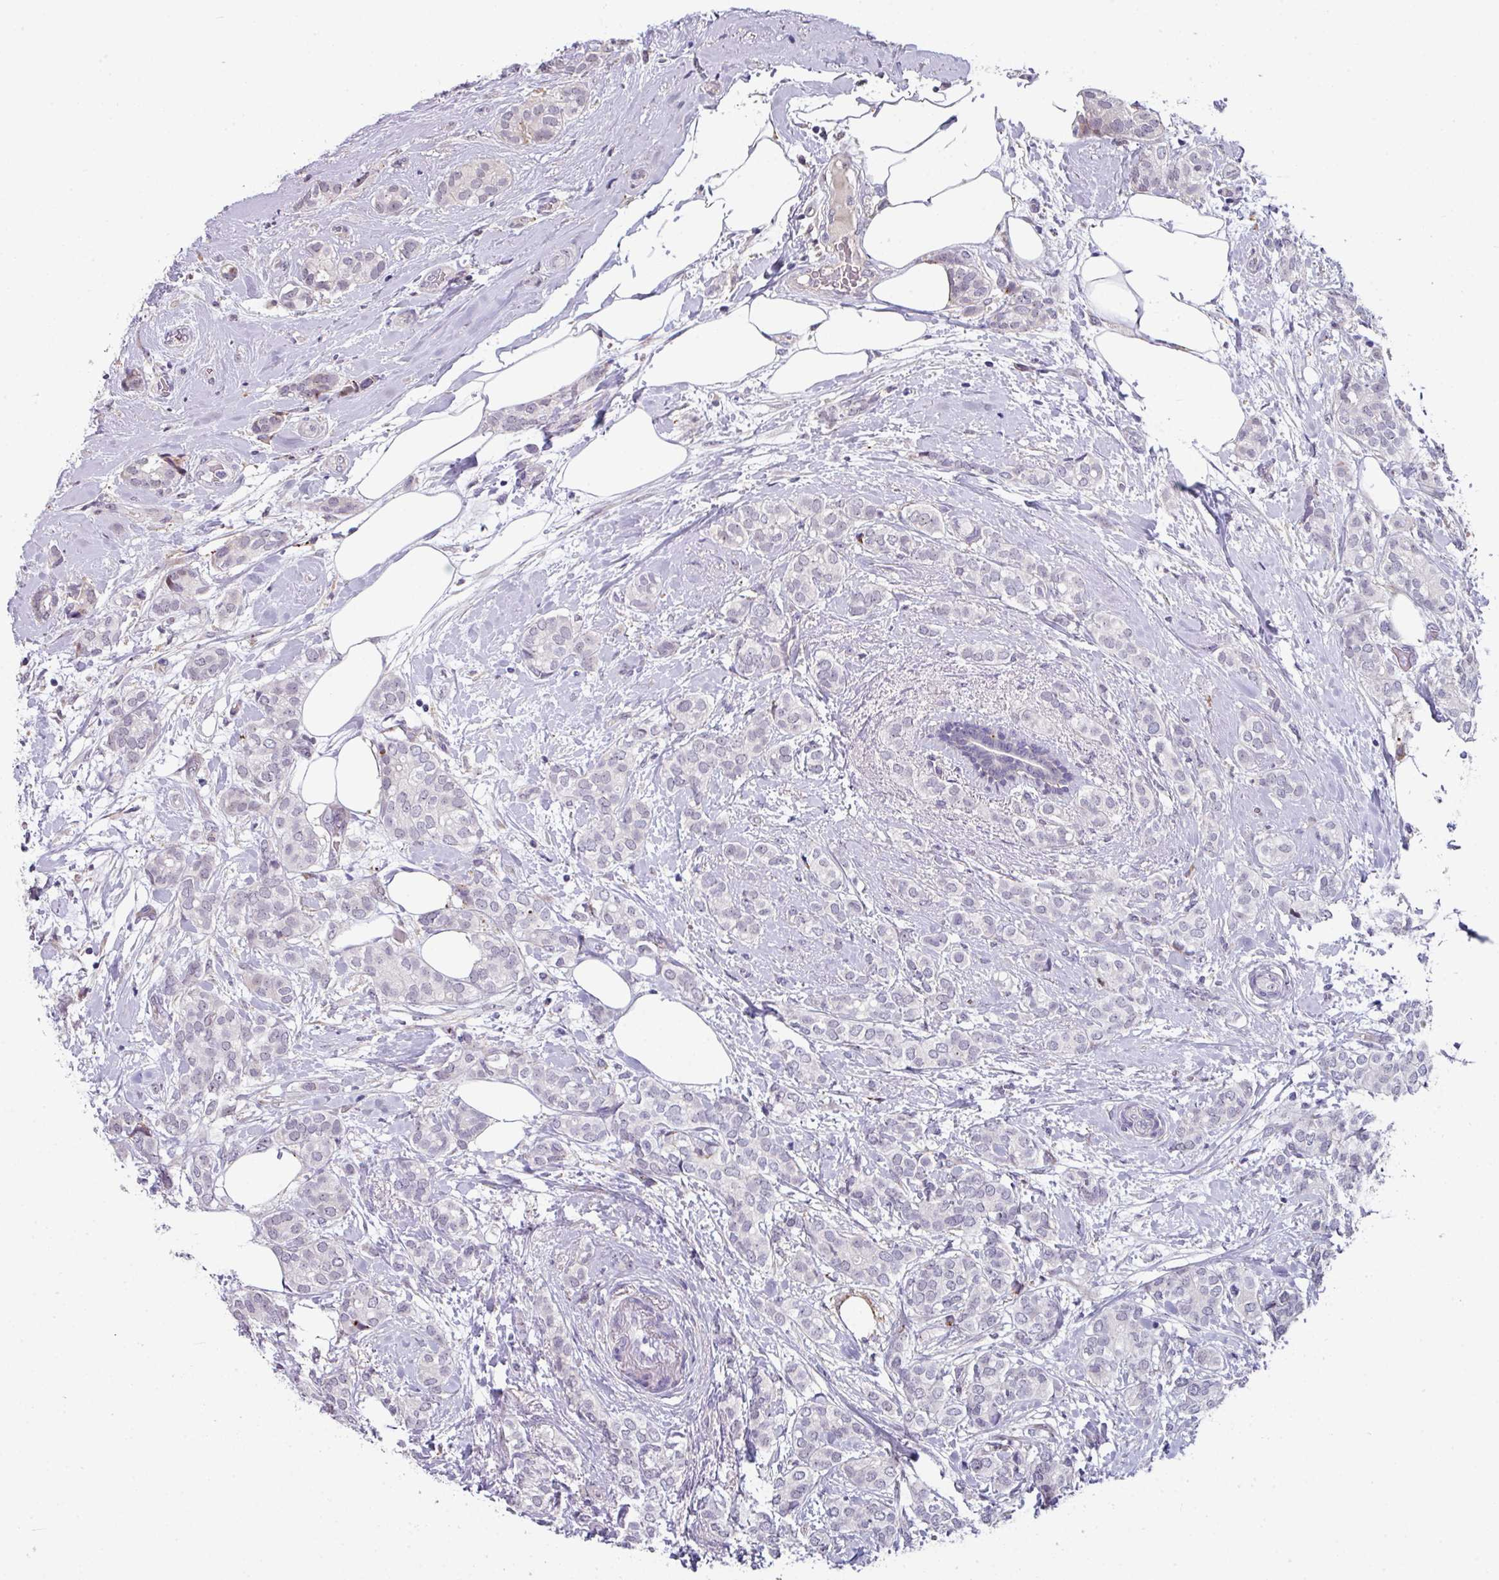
{"staining": {"intensity": "negative", "quantity": "none", "location": "none"}, "tissue": "breast cancer", "cell_type": "Tumor cells", "image_type": "cancer", "snomed": [{"axis": "morphology", "description": "Duct carcinoma"}, {"axis": "topography", "description": "Breast"}], "caption": "Tumor cells are negative for protein expression in human breast cancer.", "gene": "BMS1", "patient": {"sex": "female", "age": 73}}